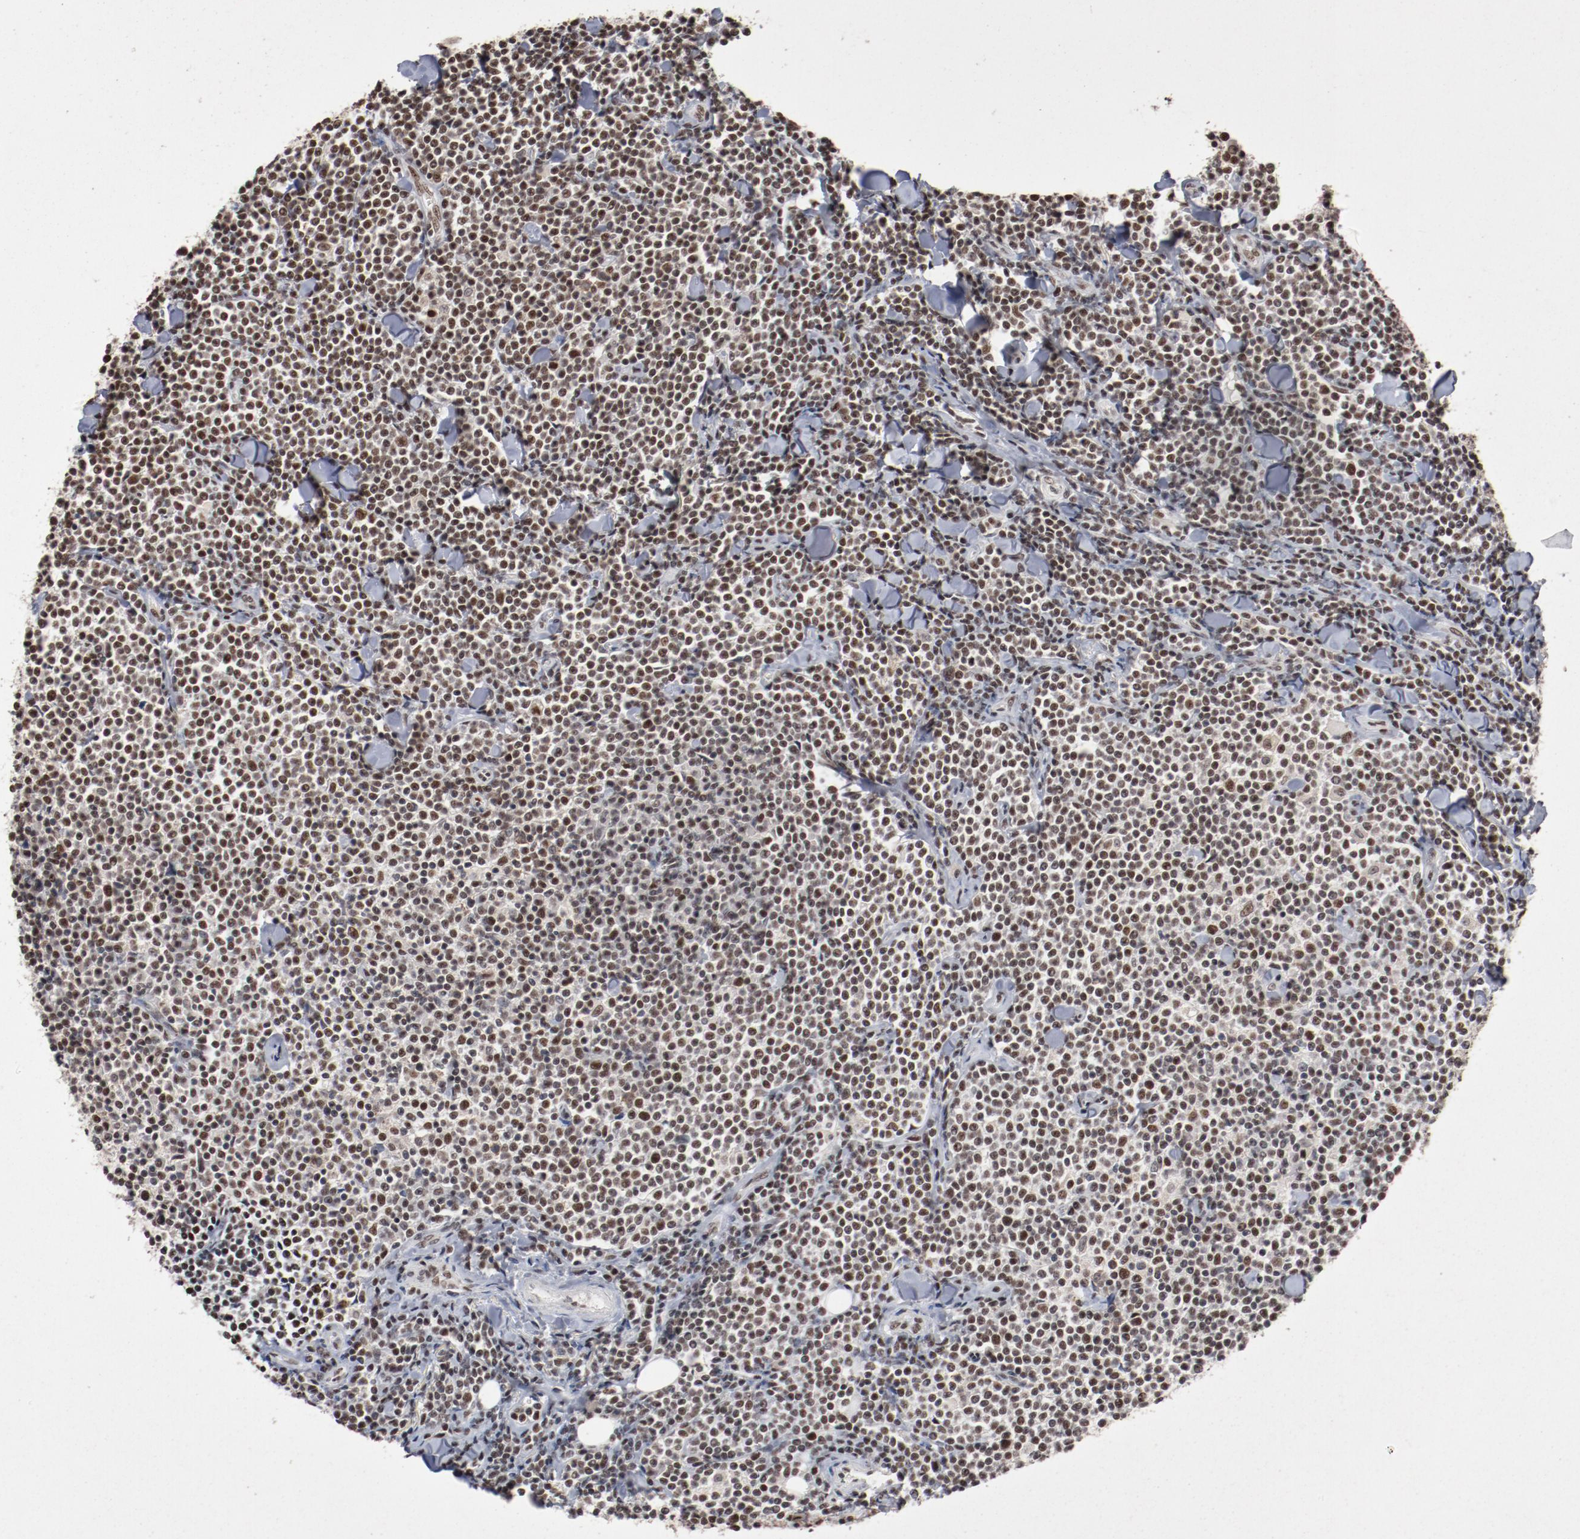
{"staining": {"intensity": "moderate", "quantity": ">75%", "location": "nuclear"}, "tissue": "lymphoma", "cell_type": "Tumor cells", "image_type": "cancer", "snomed": [{"axis": "morphology", "description": "Malignant lymphoma, non-Hodgkin's type, Low grade"}, {"axis": "topography", "description": "Soft tissue"}], "caption": "Approximately >75% of tumor cells in malignant lymphoma, non-Hodgkin's type (low-grade) show moderate nuclear protein positivity as visualized by brown immunohistochemical staining.", "gene": "BUB3", "patient": {"sex": "male", "age": 92}}